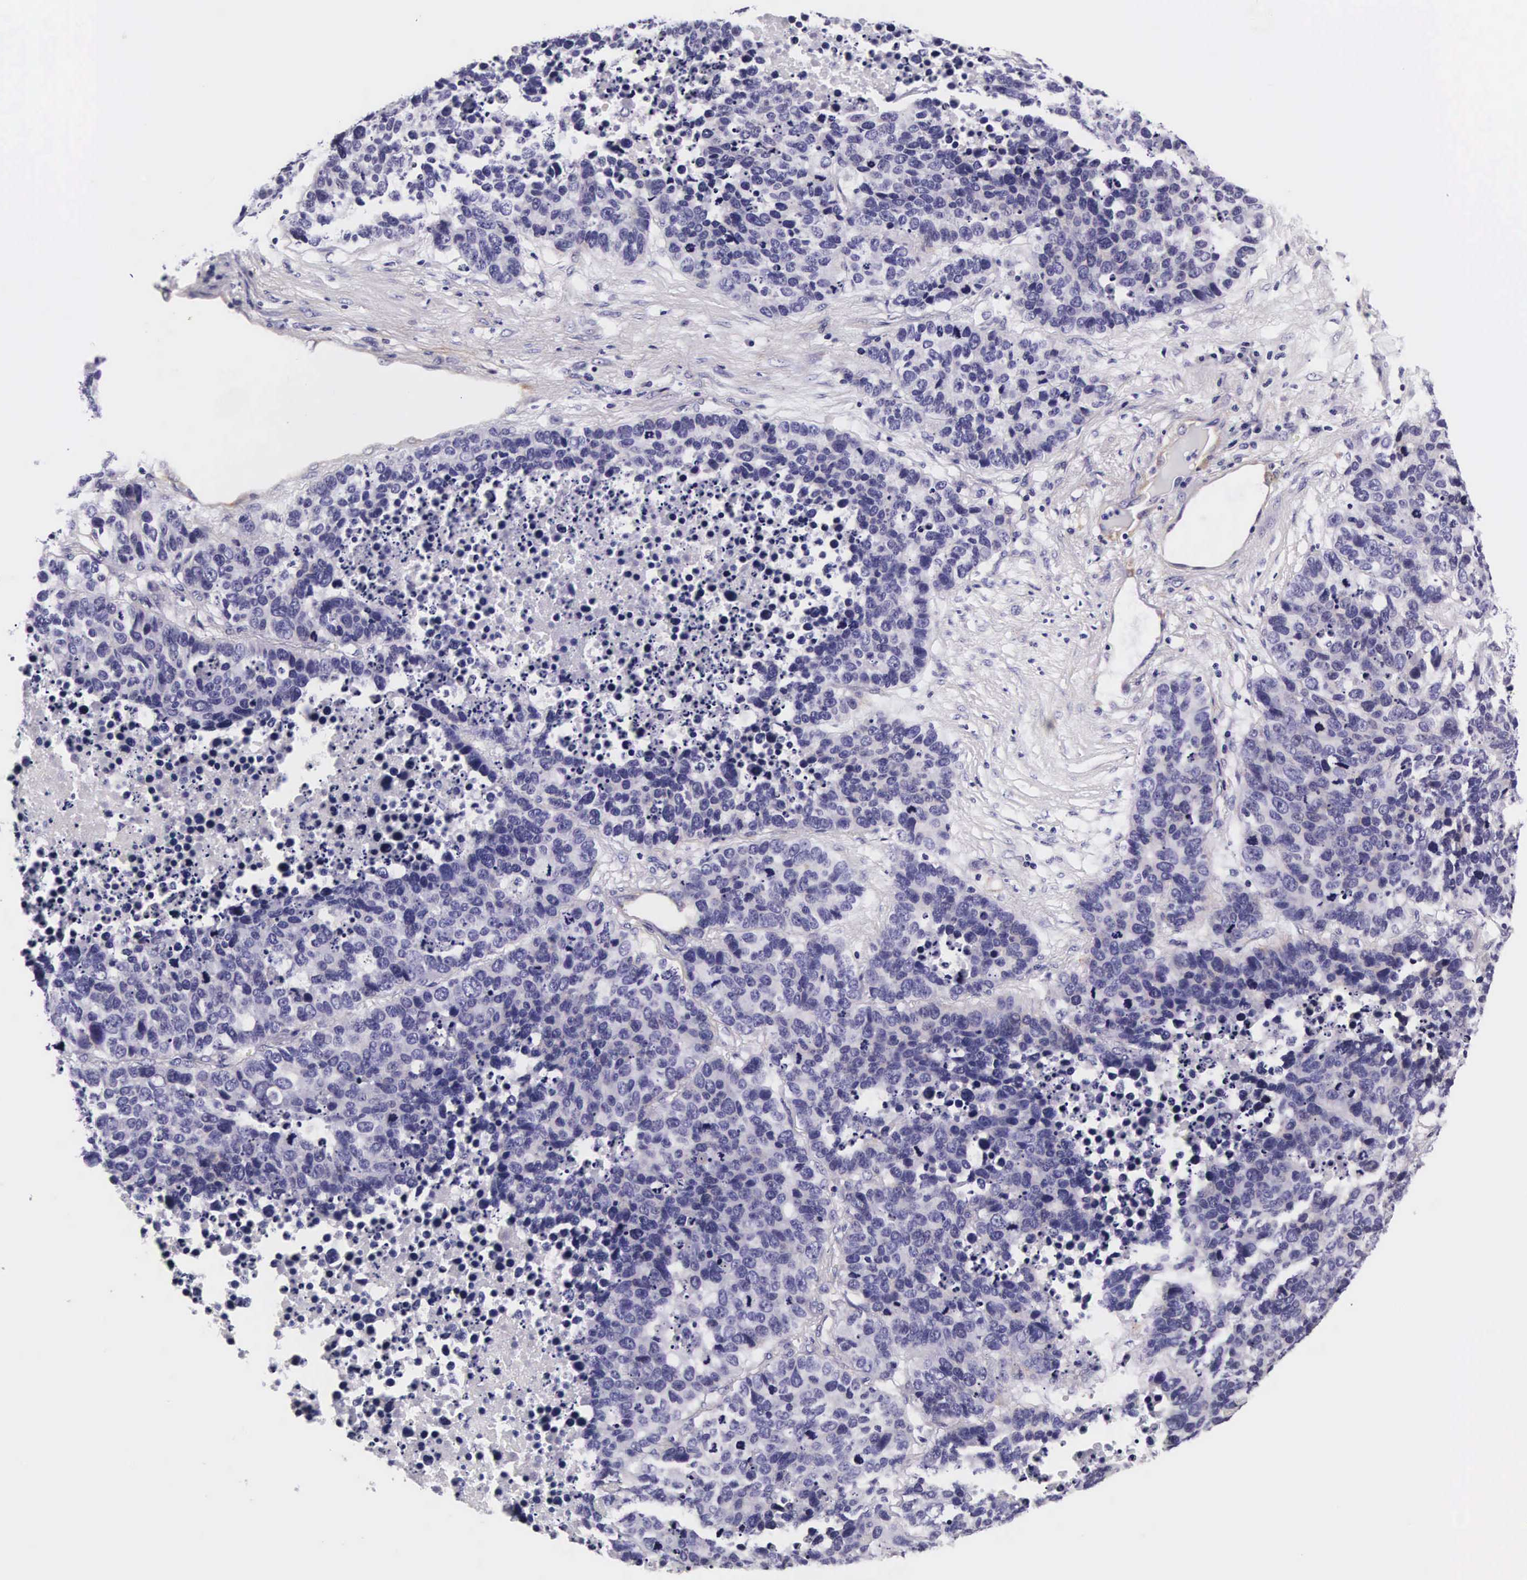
{"staining": {"intensity": "negative", "quantity": "none", "location": "none"}, "tissue": "lung cancer", "cell_type": "Tumor cells", "image_type": "cancer", "snomed": [{"axis": "morphology", "description": "Carcinoid, malignant, NOS"}, {"axis": "topography", "description": "Lung"}], "caption": "An immunohistochemistry (IHC) micrograph of lung cancer is shown. There is no staining in tumor cells of lung cancer.", "gene": "UPRT", "patient": {"sex": "male", "age": 60}}